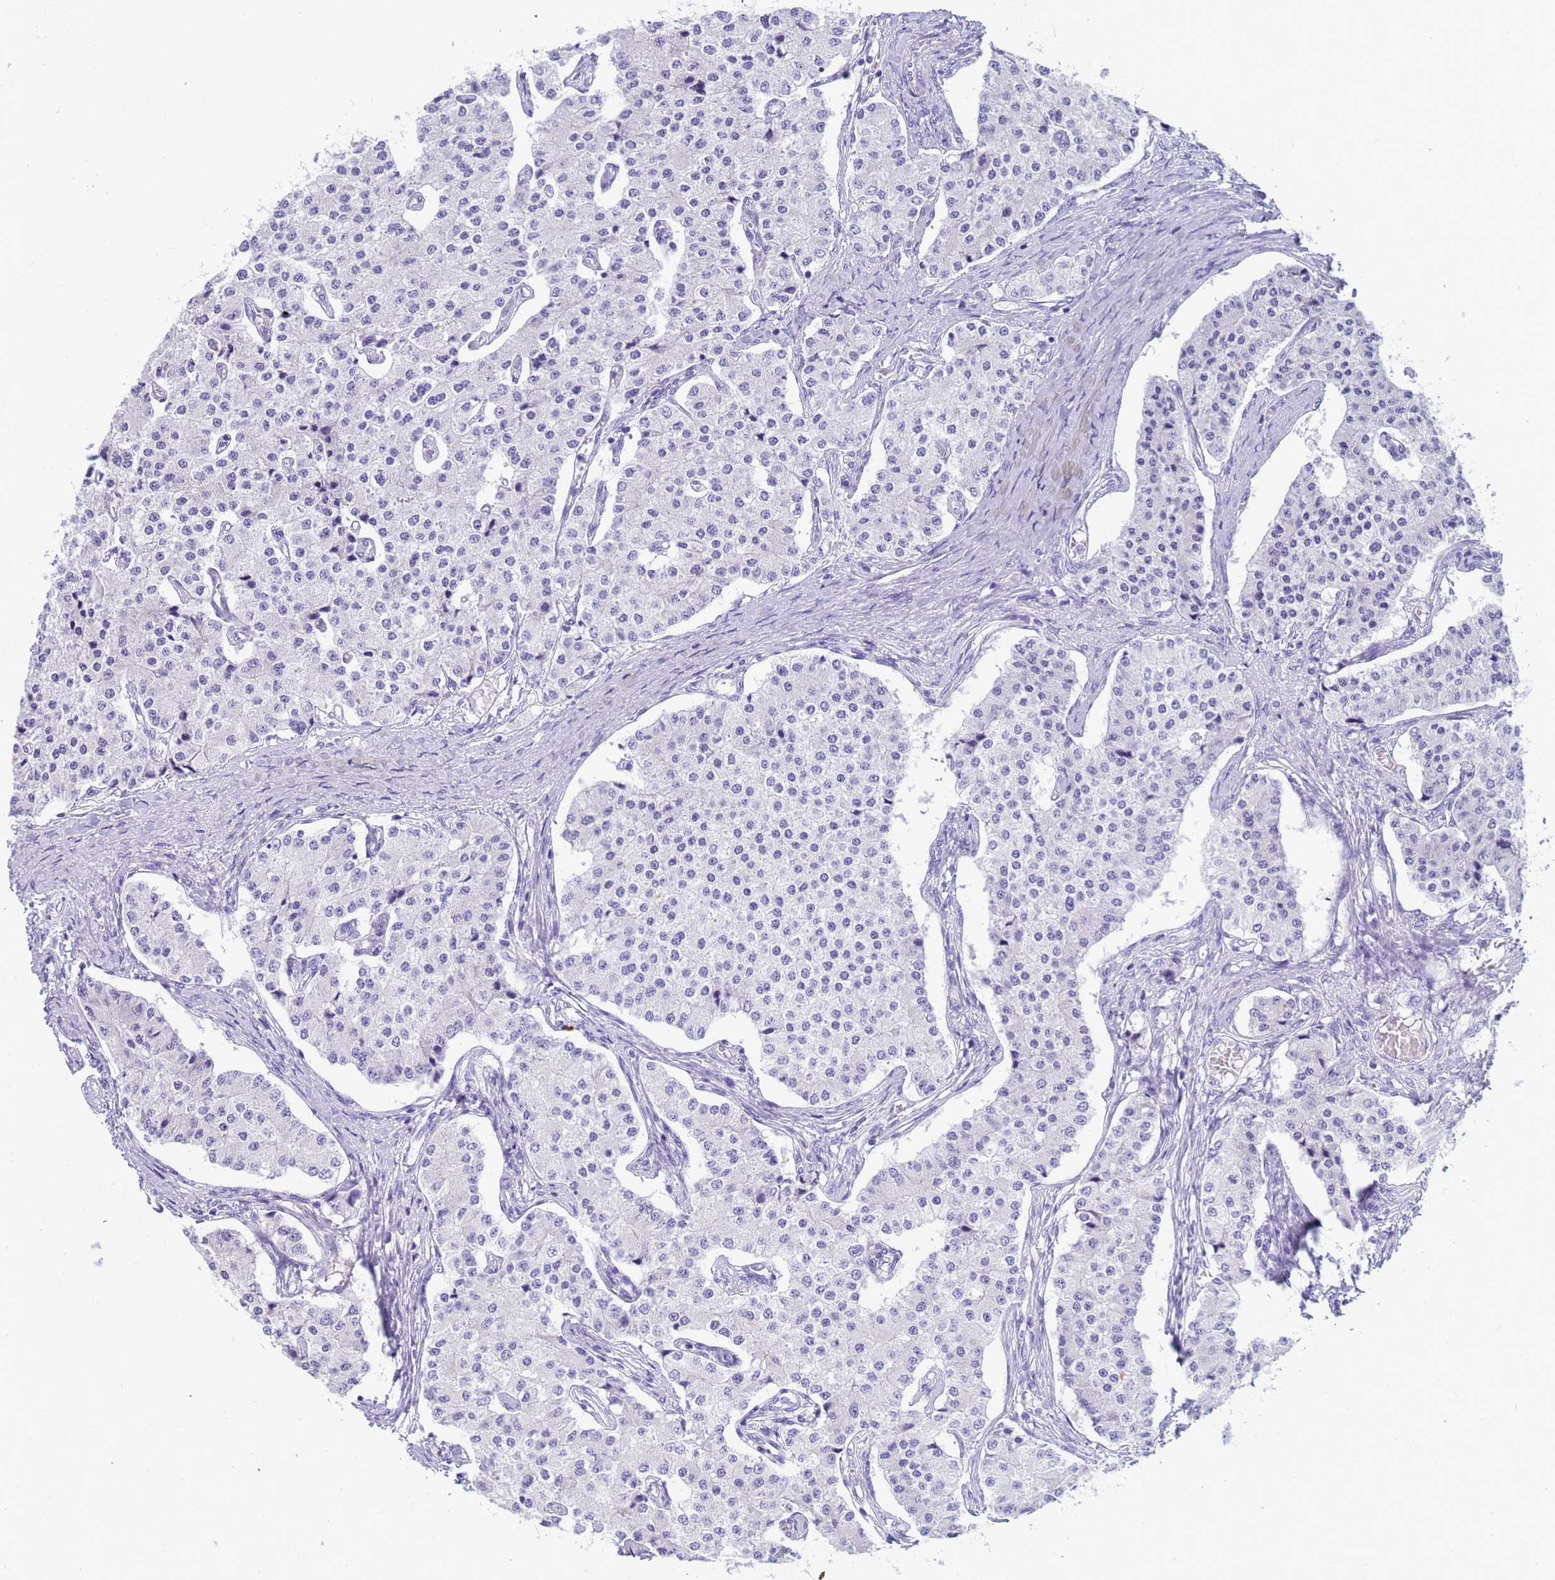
{"staining": {"intensity": "negative", "quantity": "none", "location": "none"}, "tissue": "carcinoid", "cell_type": "Tumor cells", "image_type": "cancer", "snomed": [{"axis": "morphology", "description": "Carcinoid, malignant, NOS"}, {"axis": "topography", "description": "Colon"}], "caption": "Histopathology image shows no significant protein staining in tumor cells of carcinoid (malignant).", "gene": "RNASE2", "patient": {"sex": "female", "age": 52}}